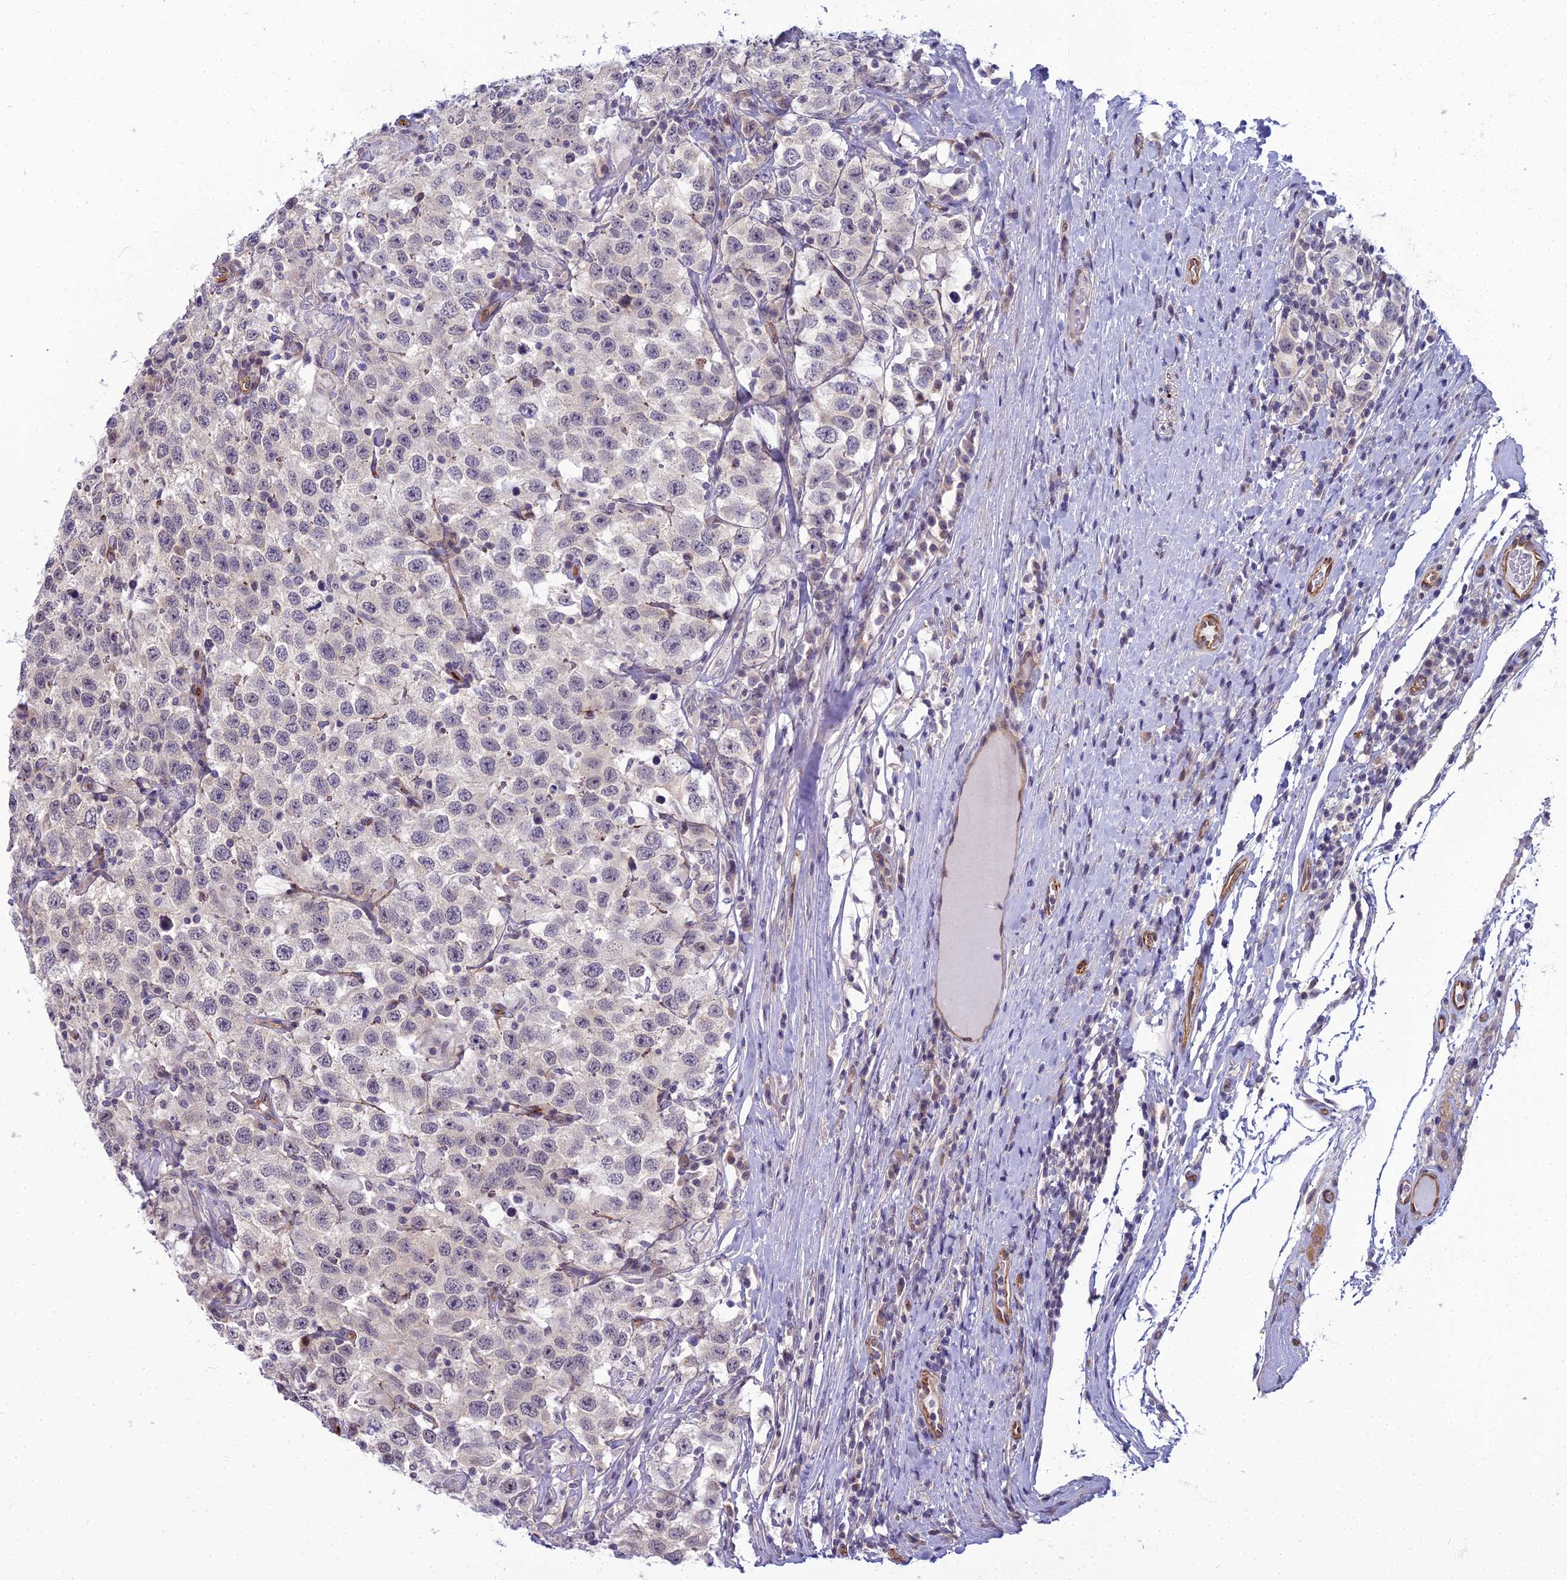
{"staining": {"intensity": "negative", "quantity": "none", "location": "none"}, "tissue": "testis cancer", "cell_type": "Tumor cells", "image_type": "cancer", "snomed": [{"axis": "morphology", "description": "Seminoma, NOS"}, {"axis": "topography", "description": "Testis"}], "caption": "High power microscopy photomicrograph of an immunohistochemistry image of testis cancer, revealing no significant positivity in tumor cells. The staining is performed using DAB brown chromogen with nuclei counter-stained in using hematoxylin.", "gene": "RGL3", "patient": {"sex": "male", "age": 41}}